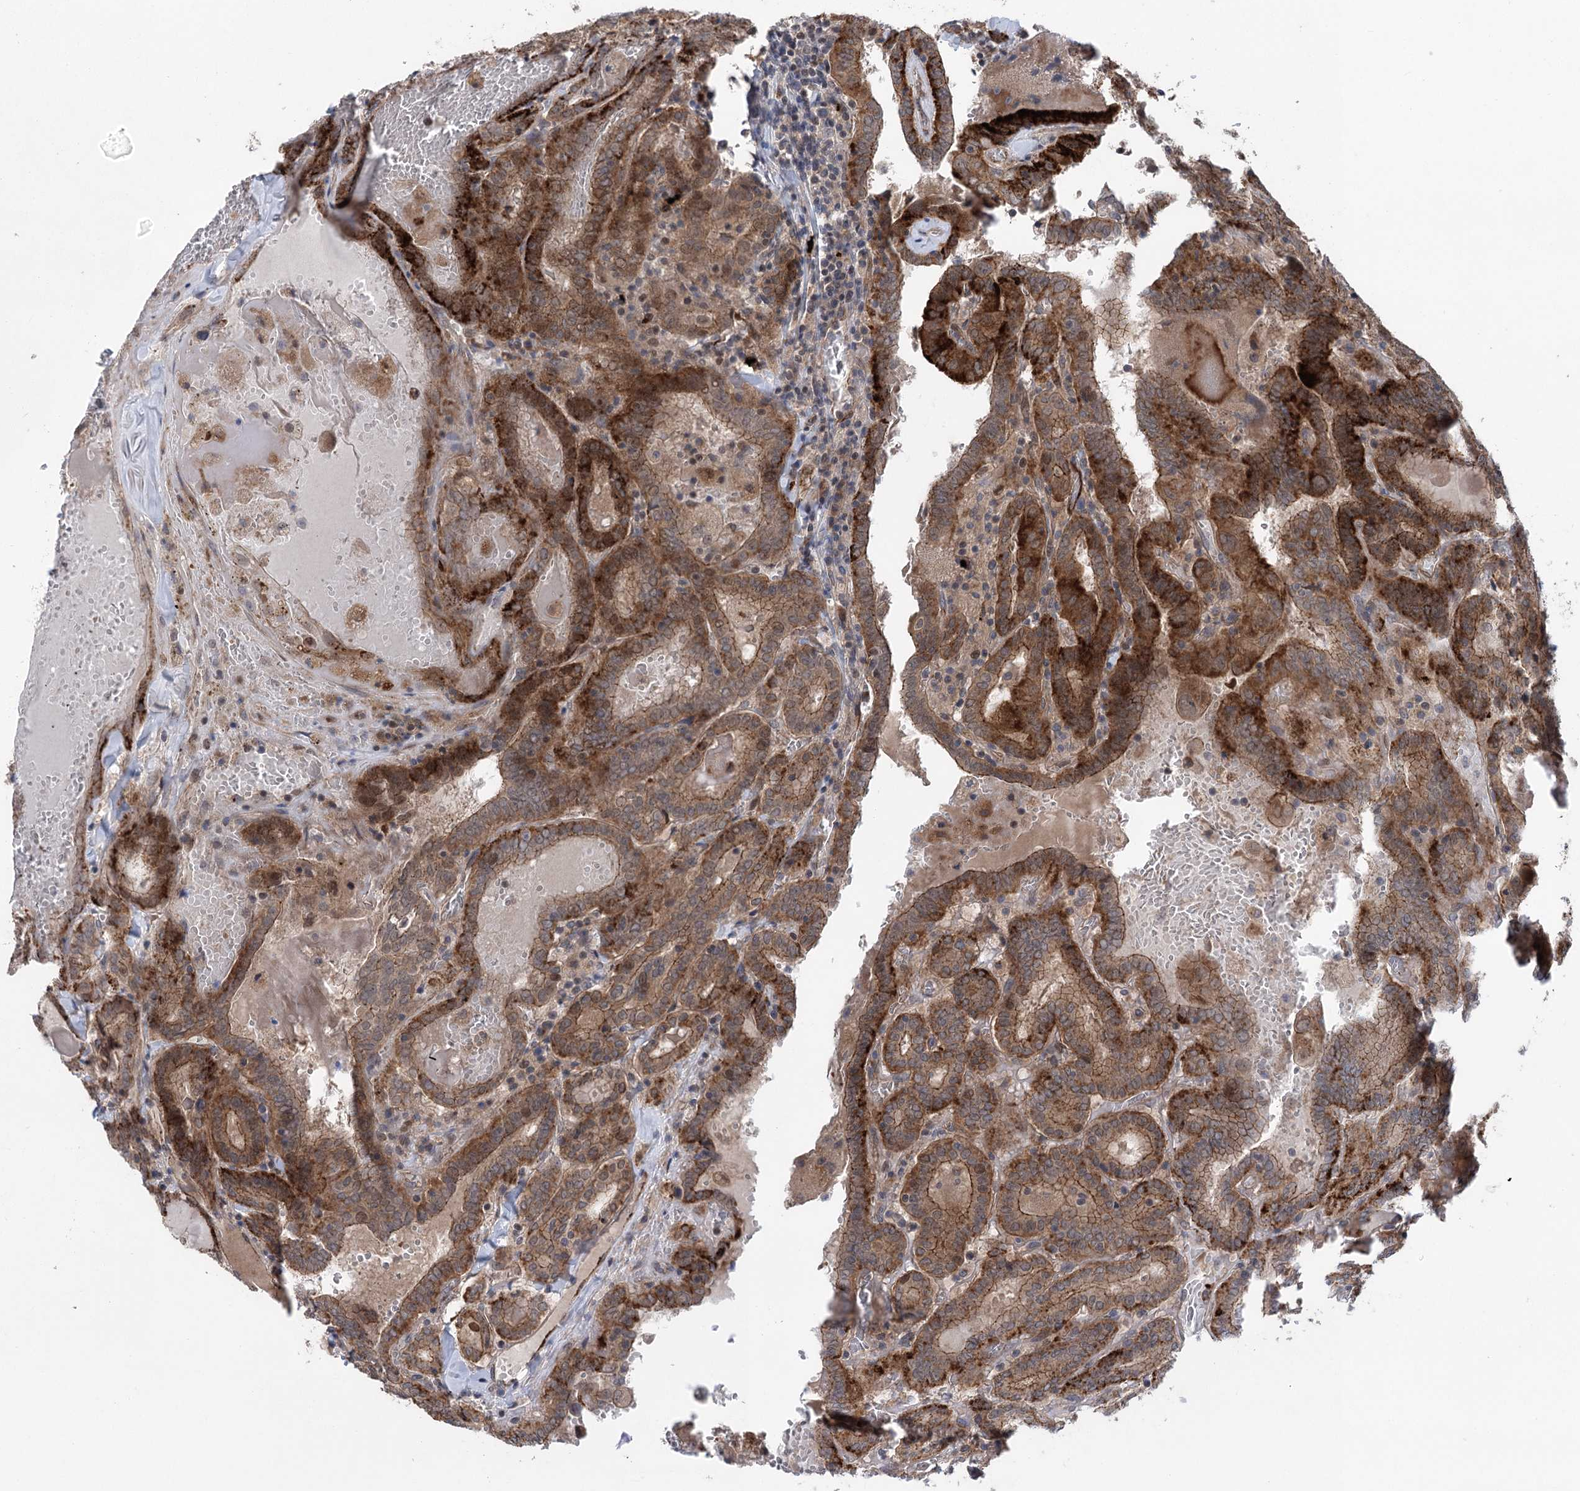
{"staining": {"intensity": "strong", "quantity": ">75%", "location": "cytoplasmic/membranous"}, "tissue": "thyroid cancer", "cell_type": "Tumor cells", "image_type": "cancer", "snomed": [{"axis": "morphology", "description": "Papillary adenocarcinoma, NOS"}, {"axis": "topography", "description": "Thyroid gland"}], "caption": "Protein staining of thyroid cancer tissue exhibits strong cytoplasmic/membranous positivity in approximately >75% of tumor cells.", "gene": "METTL24", "patient": {"sex": "female", "age": 72}}